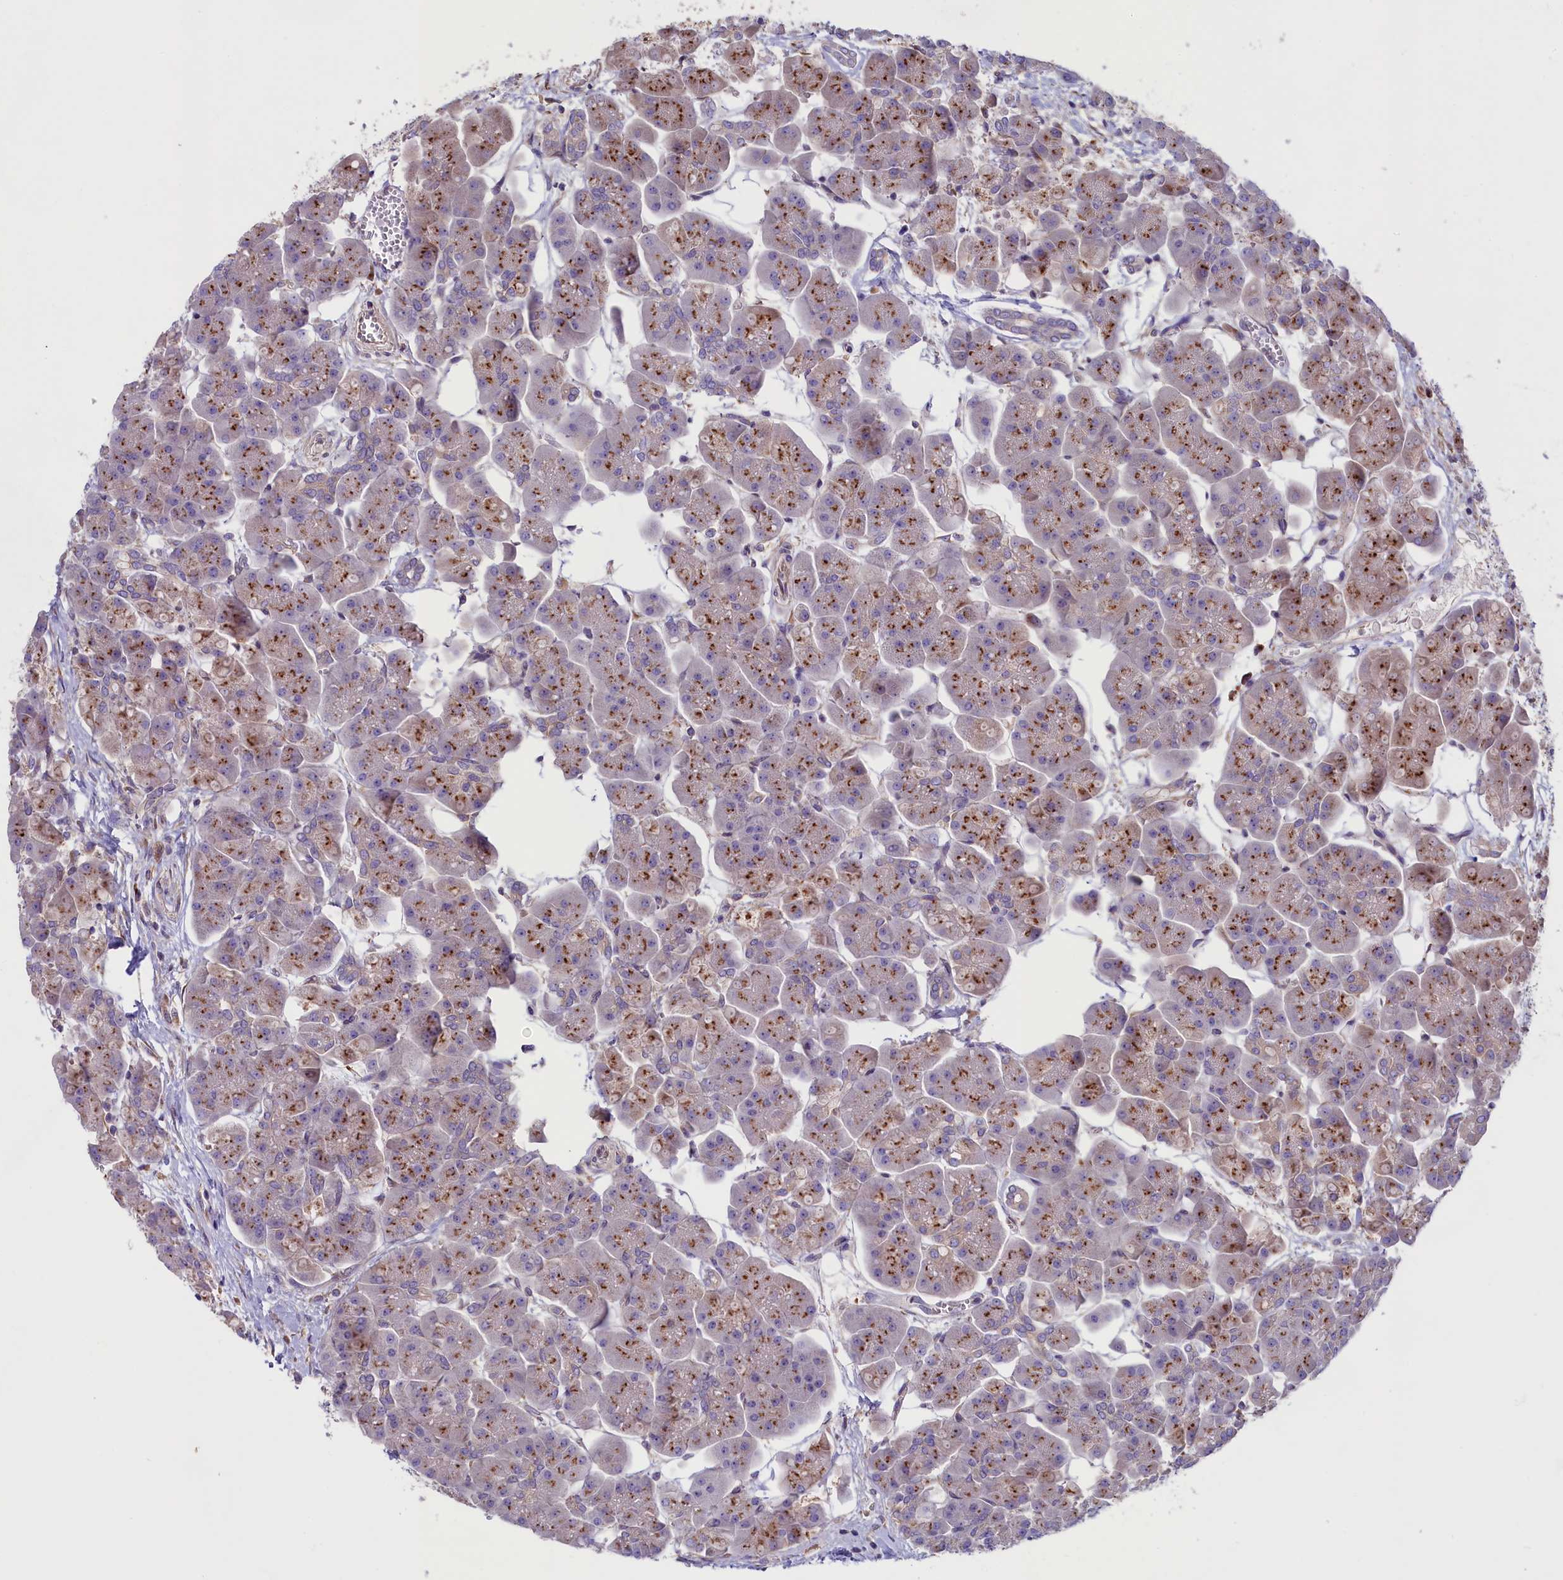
{"staining": {"intensity": "moderate", "quantity": "25%-75%", "location": "cytoplasmic/membranous"}, "tissue": "pancreas", "cell_type": "Exocrine glandular cells", "image_type": "normal", "snomed": [{"axis": "morphology", "description": "Normal tissue, NOS"}, {"axis": "topography", "description": "Pancreas"}], "caption": "Normal pancreas was stained to show a protein in brown. There is medium levels of moderate cytoplasmic/membranous expression in approximately 25%-75% of exocrine glandular cells.", "gene": "GPR108", "patient": {"sex": "male", "age": 66}}